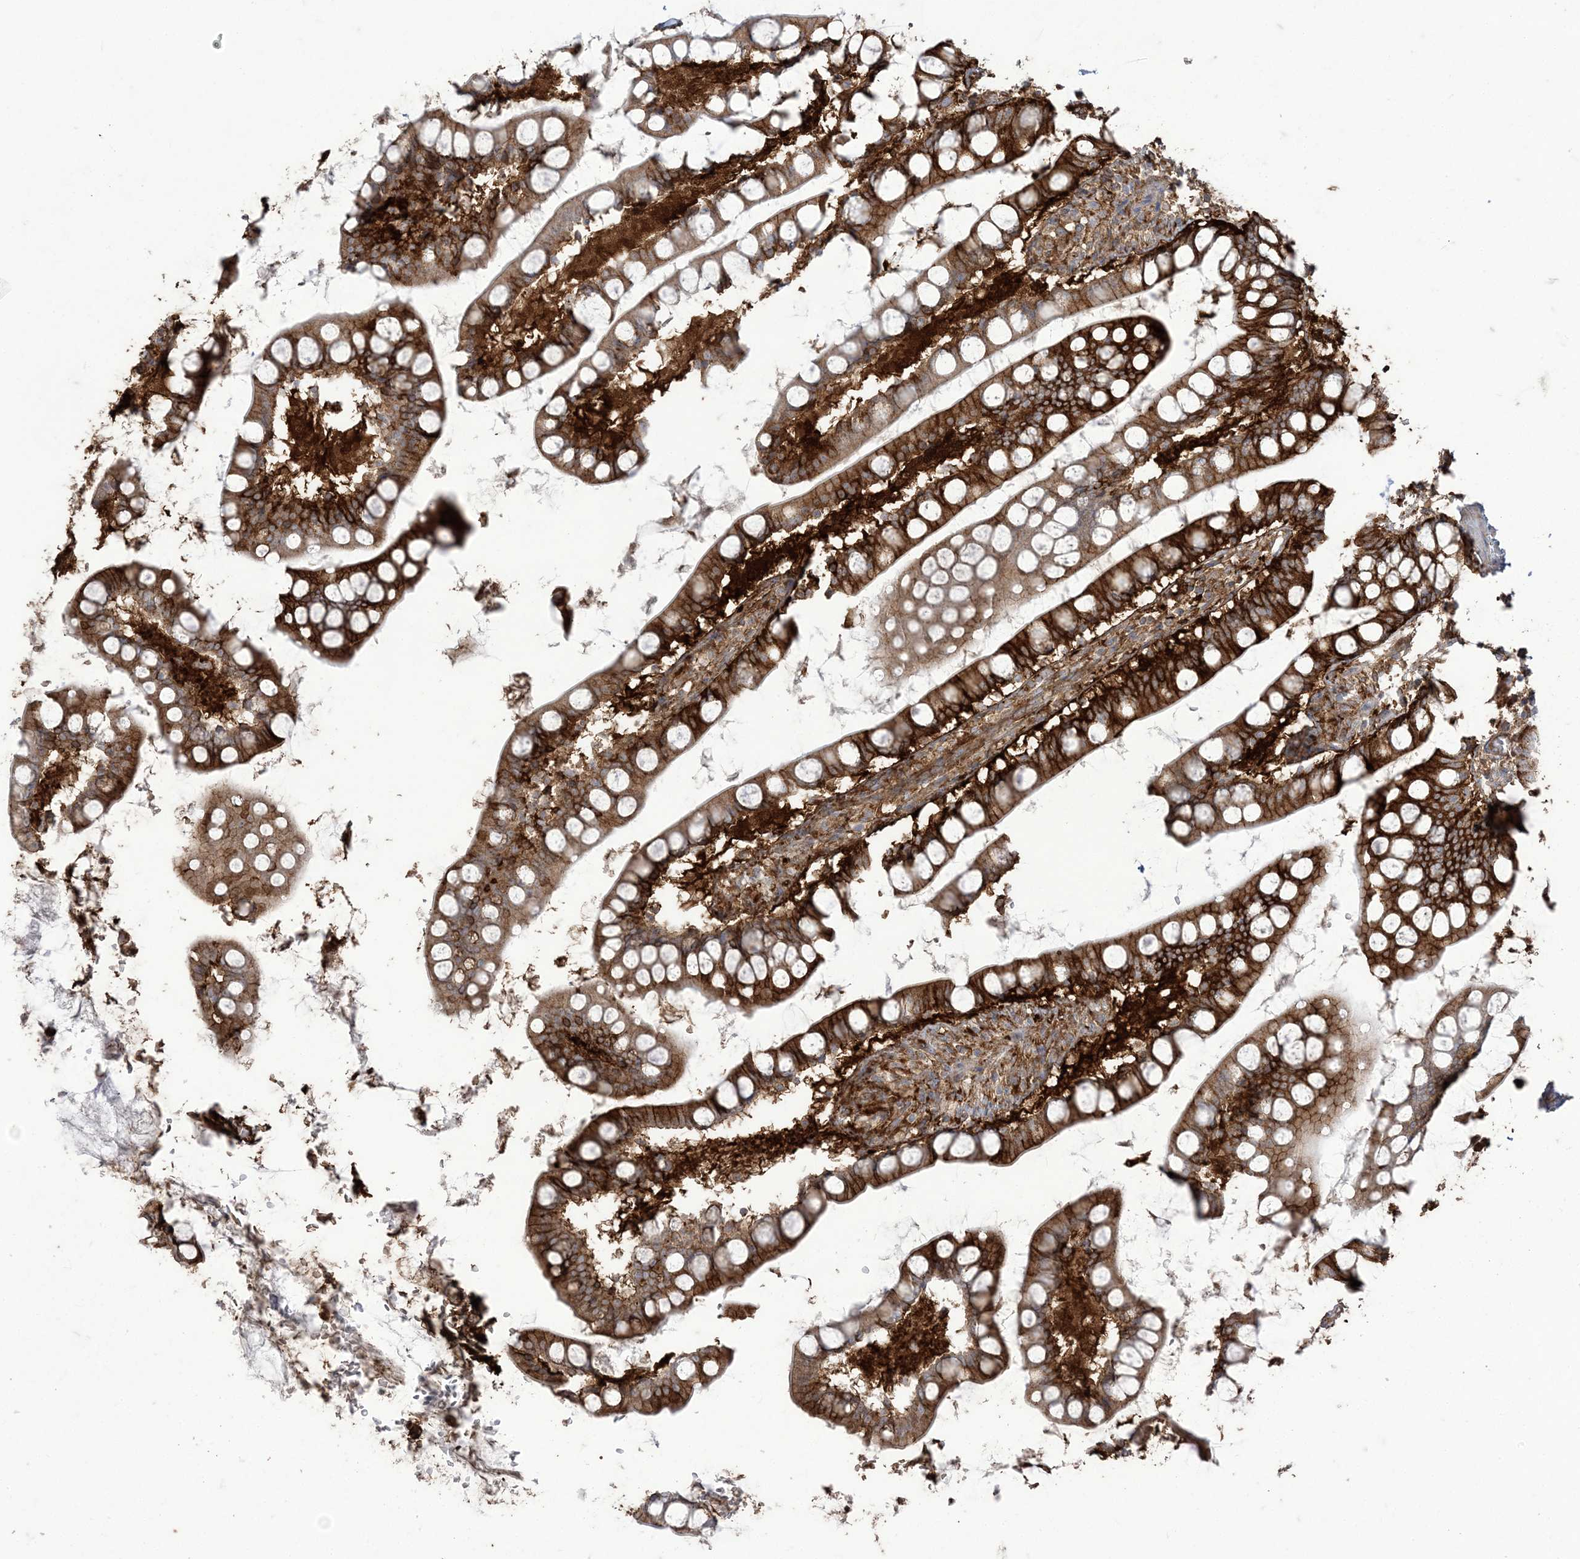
{"staining": {"intensity": "strong", "quantity": ">75%", "location": "cytoplasmic/membranous"}, "tissue": "small intestine", "cell_type": "Glandular cells", "image_type": "normal", "snomed": [{"axis": "morphology", "description": "Normal tissue, NOS"}, {"axis": "topography", "description": "Small intestine"}], "caption": "Protein expression analysis of normal human small intestine reveals strong cytoplasmic/membranous positivity in approximately >75% of glandular cells. (brown staining indicates protein expression, while blue staining denotes nuclei).", "gene": "DERL3", "patient": {"sex": "male", "age": 52}}